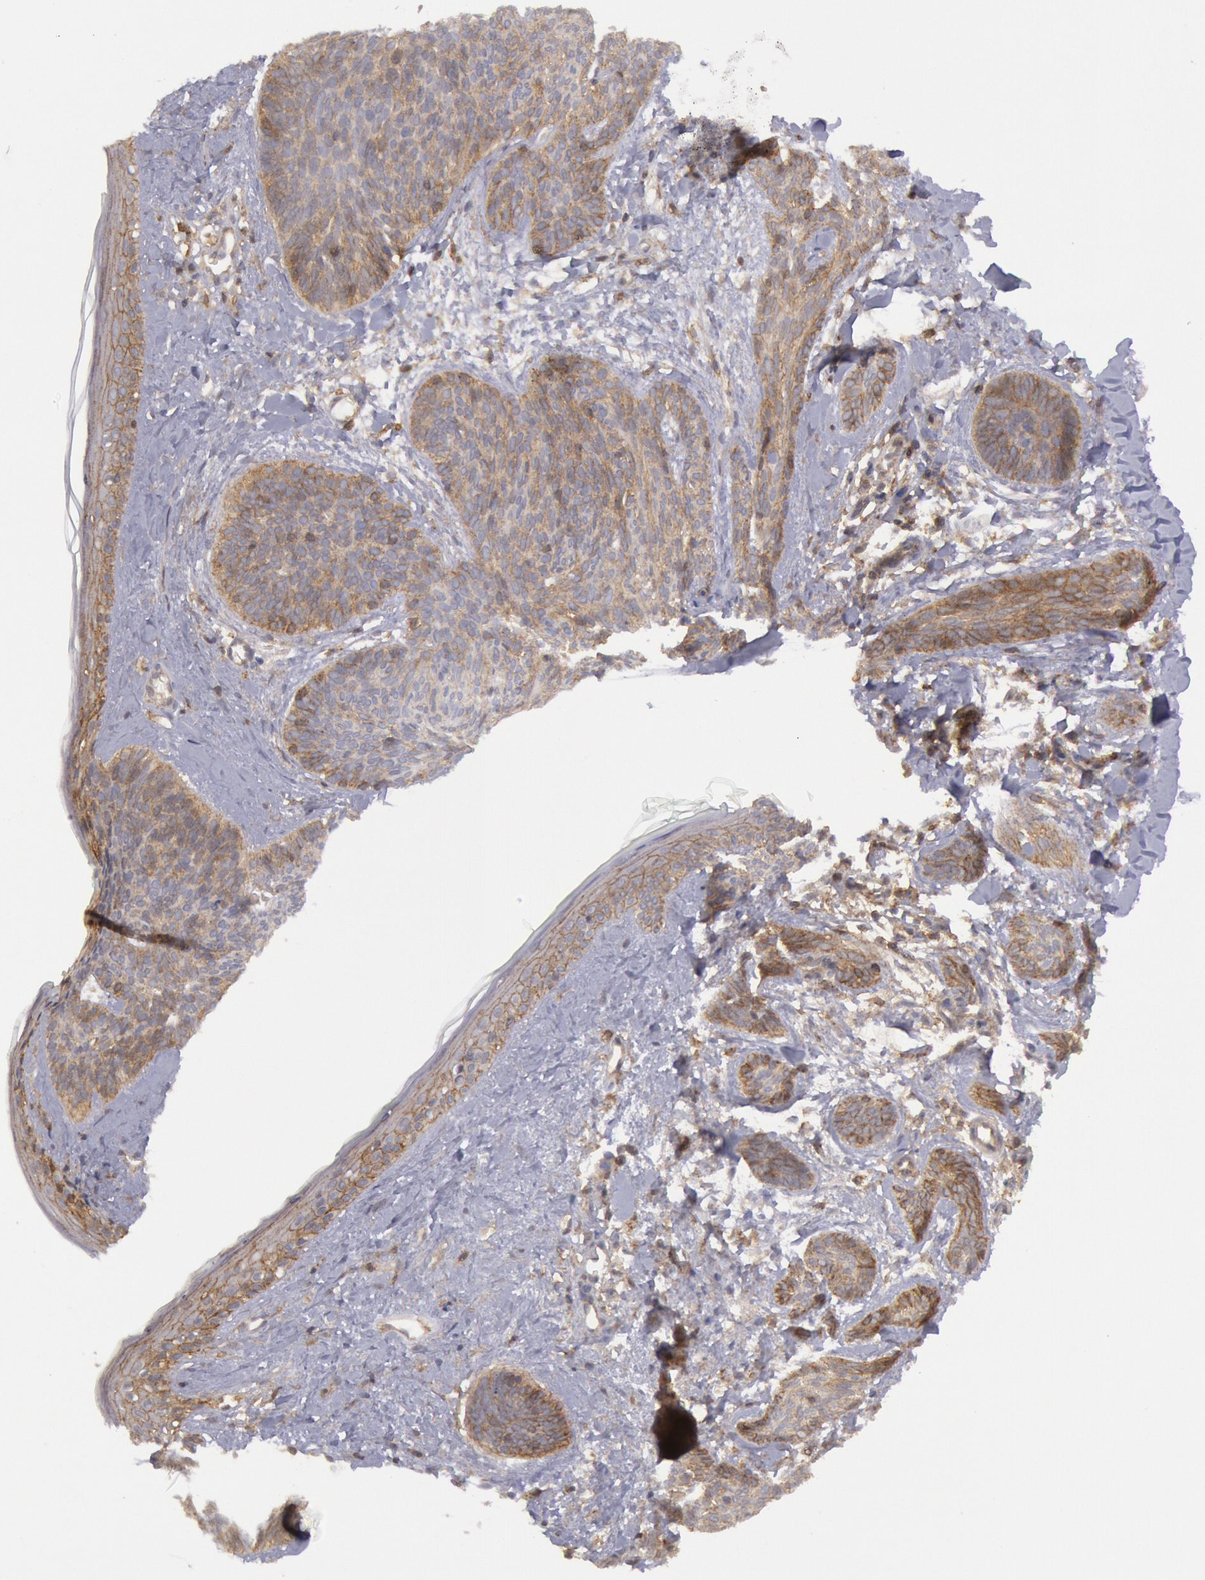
{"staining": {"intensity": "weak", "quantity": "25%-75%", "location": "cytoplasmic/membranous"}, "tissue": "skin cancer", "cell_type": "Tumor cells", "image_type": "cancer", "snomed": [{"axis": "morphology", "description": "Basal cell carcinoma"}, {"axis": "topography", "description": "Skin"}], "caption": "Protein staining displays weak cytoplasmic/membranous expression in approximately 25%-75% of tumor cells in skin cancer (basal cell carcinoma). The staining was performed using DAB (3,3'-diaminobenzidine) to visualize the protein expression in brown, while the nuclei were stained in blue with hematoxylin (Magnification: 20x).", "gene": "STX4", "patient": {"sex": "female", "age": 81}}